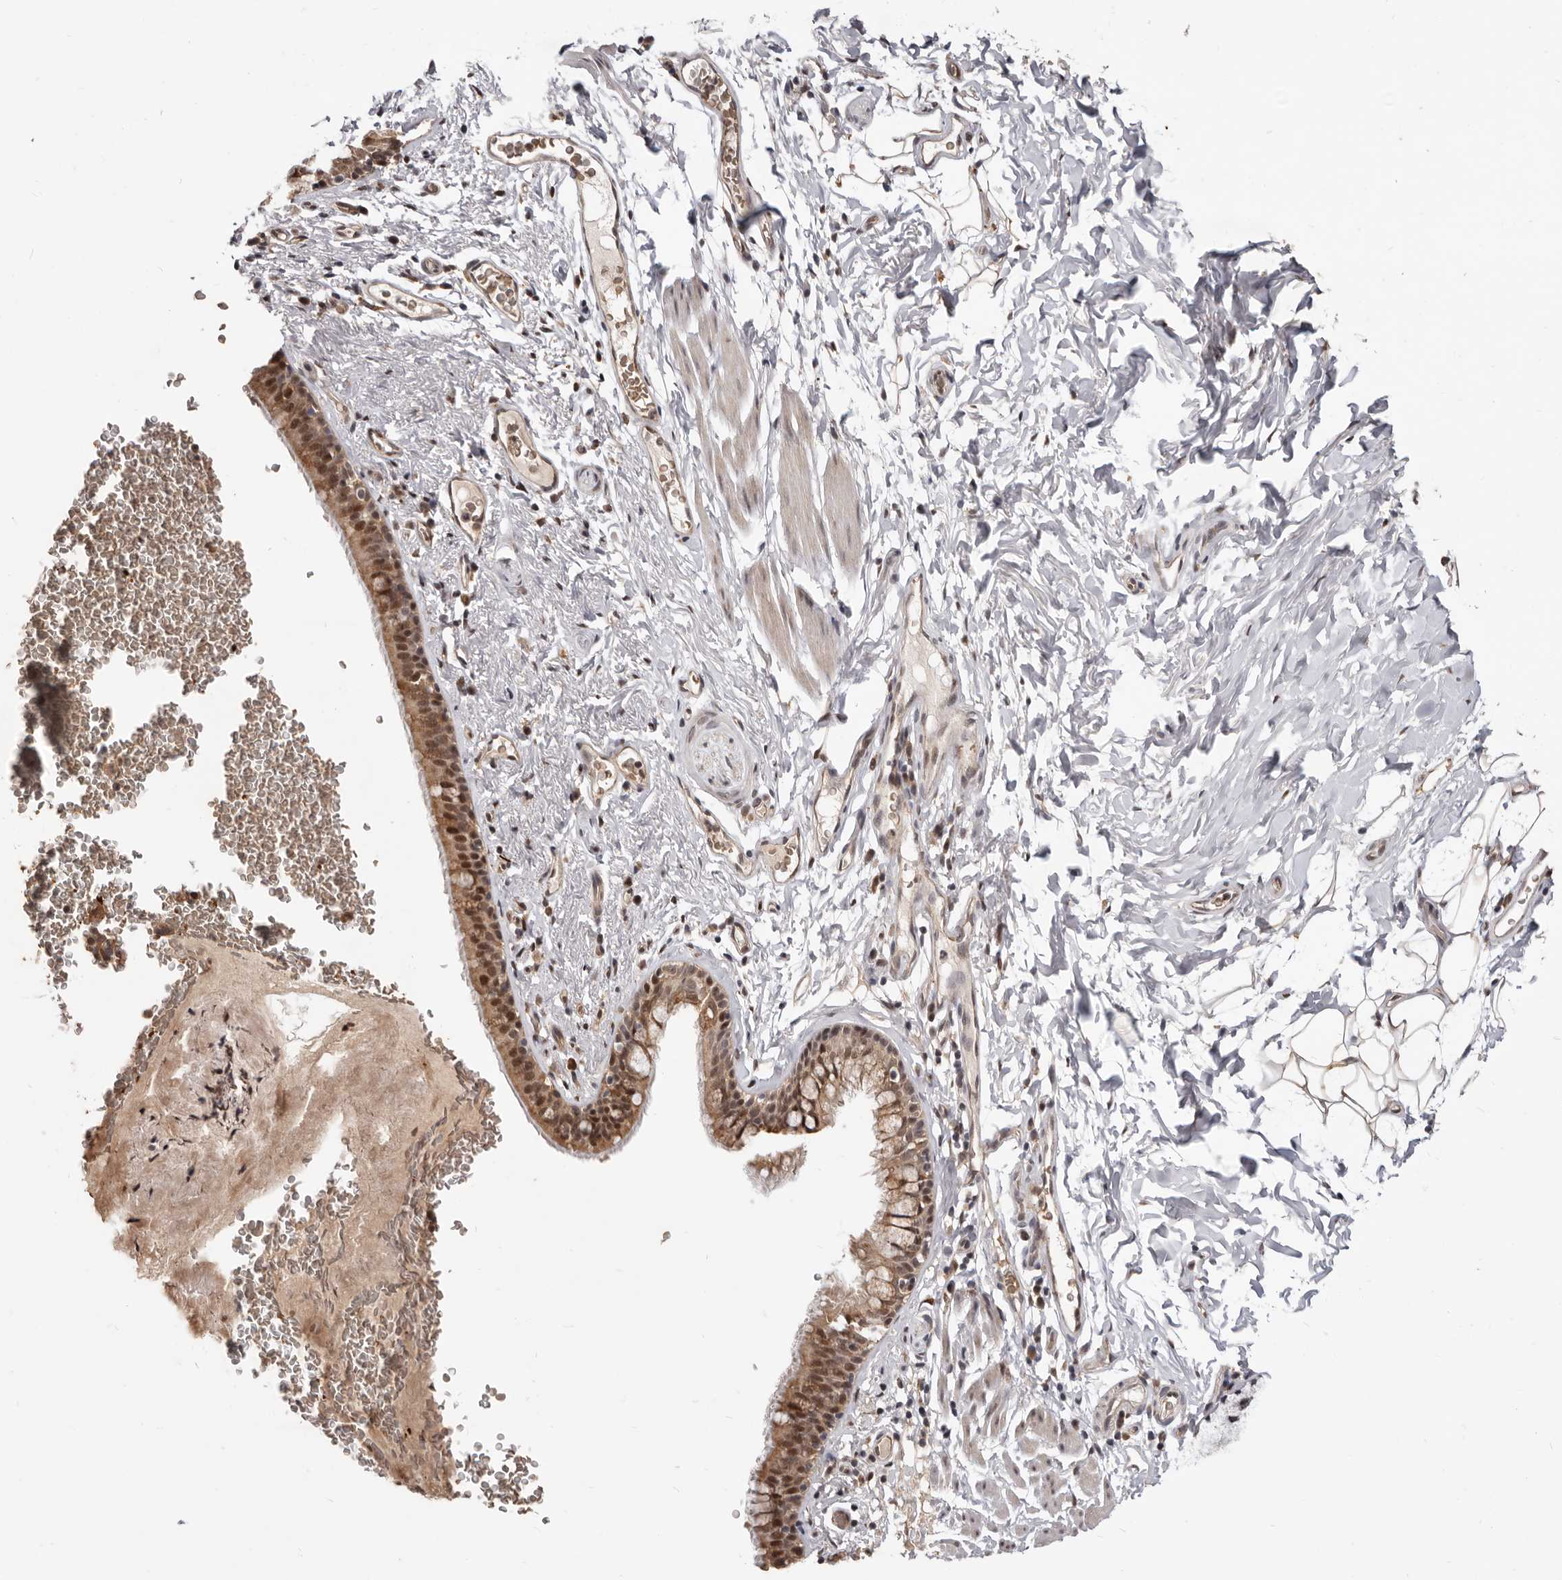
{"staining": {"intensity": "moderate", "quantity": ">75%", "location": "cytoplasmic/membranous,nuclear"}, "tissue": "bronchus", "cell_type": "Respiratory epithelial cells", "image_type": "normal", "snomed": [{"axis": "morphology", "description": "Normal tissue, NOS"}, {"axis": "topography", "description": "Cartilage tissue"}, {"axis": "topography", "description": "Bronchus"}], "caption": "Immunohistochemistry histopathology image of normal bronchus: bronchus stained using IHC exhibits medium levels of moderate protein expression localized specifically in the cytoplasmic/membranous,nuclear of respiratory epithelial cells, appearing as a cytoplasmic/membranous,nuclear brown color.", "gene": "NCOA3", "patient": {"sex": "female", "age": 36}}